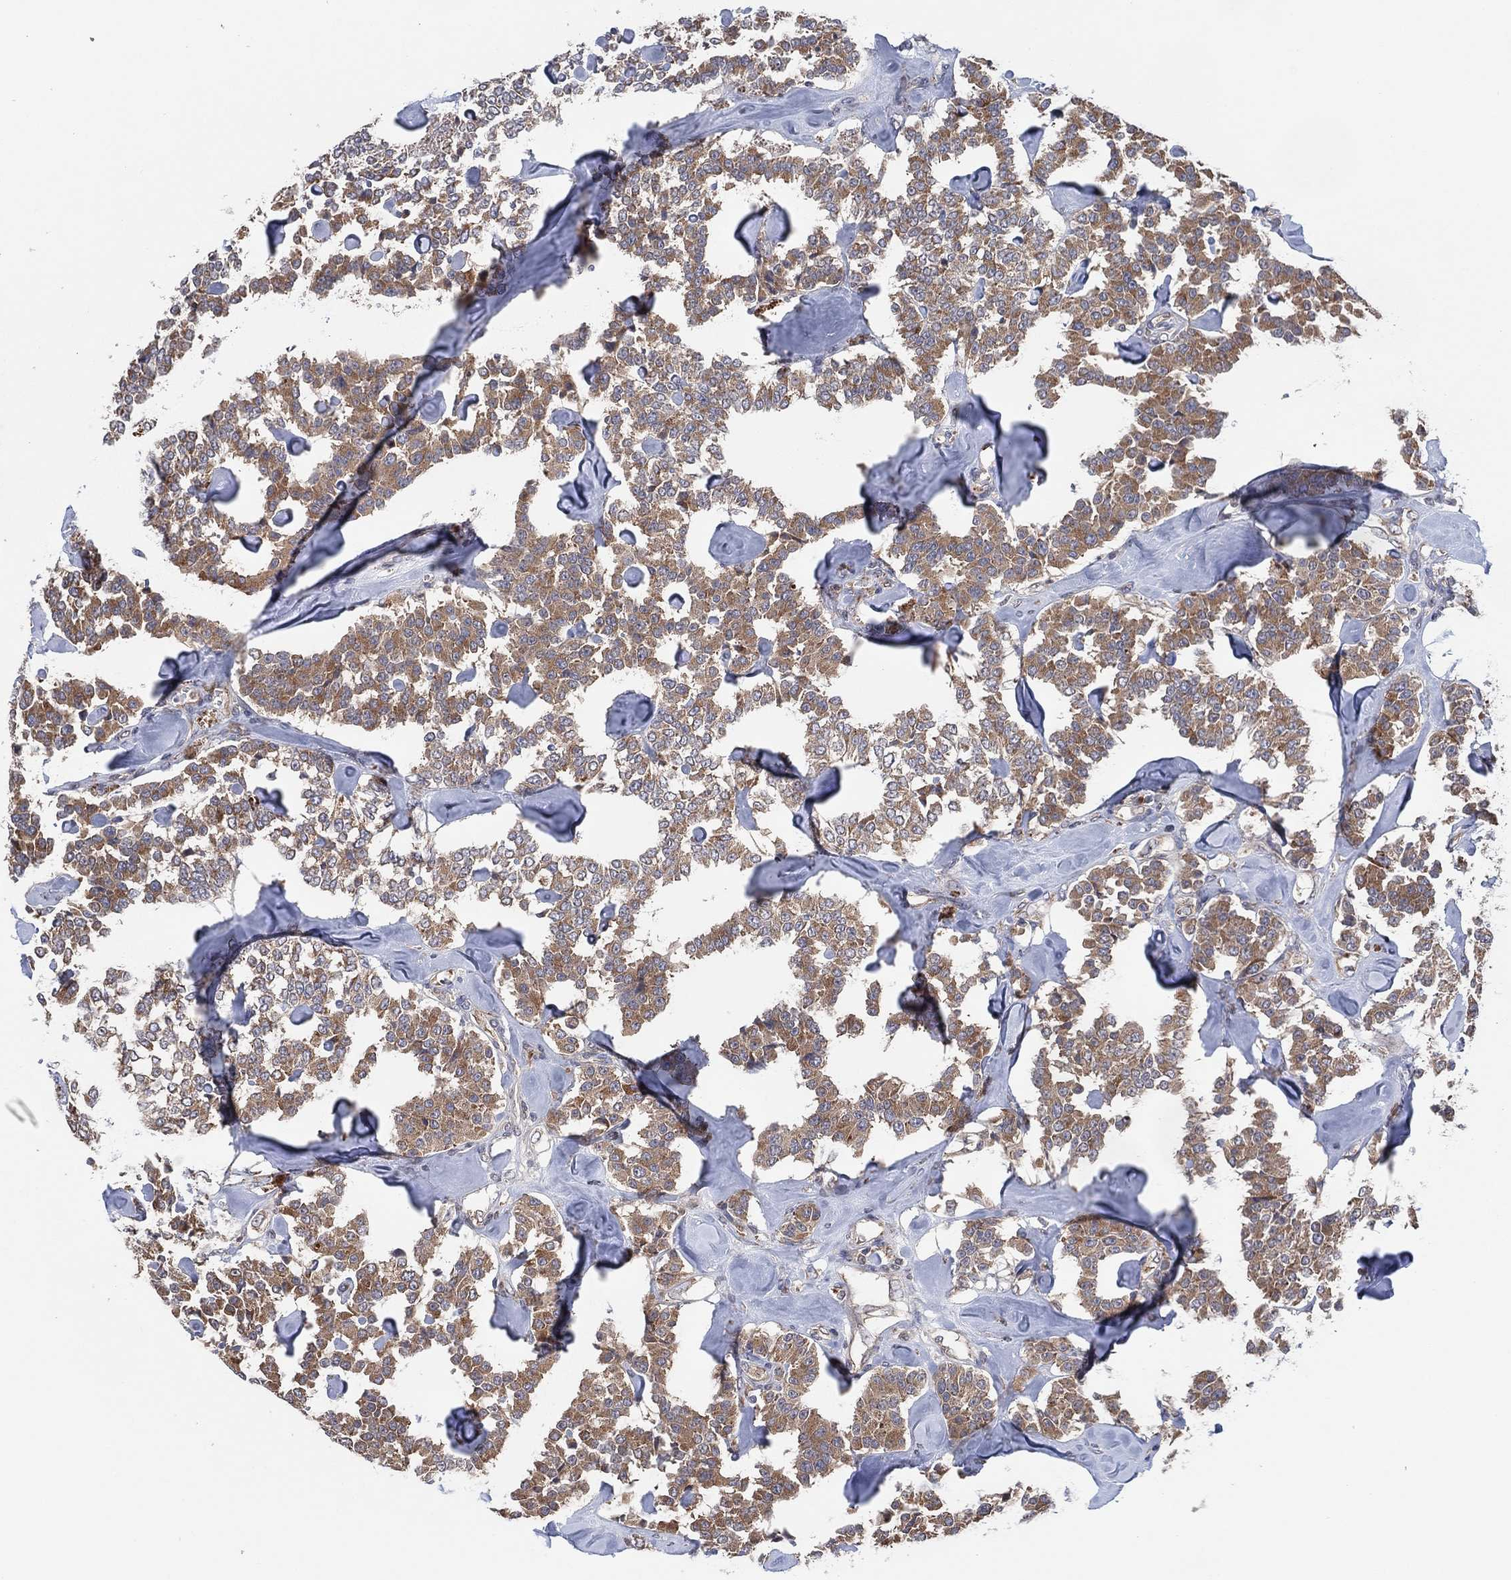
{"staining": {"intensity": "weak", "quantity": ">75%", "location": "cytoplasmic/membranous"}, "tissue": "carcinoid", "cell_type": "Tumor cells", "image_type": "cancer", "snomed": [{"axis": "morphology", "description": "Carcinoid, malignant, NOS"}, {"axis": "topography", "description": "Pancreas"}], "caption": "Immunohistochemistry staining of carcinoid (malignant), which displays low levels of weak cytoplasmic/membranous staining in about >75% of tumor cells indicating weak cytoplasmic/membranous protein staining. The staining was performed using DAB (3,3'-diaminobenzidine) (brown) for protein detection and nuclei were counterstained in hematoxylin (blue).", "gene": "FAM104A", "patient": {"sex": "male", "age": 41}}